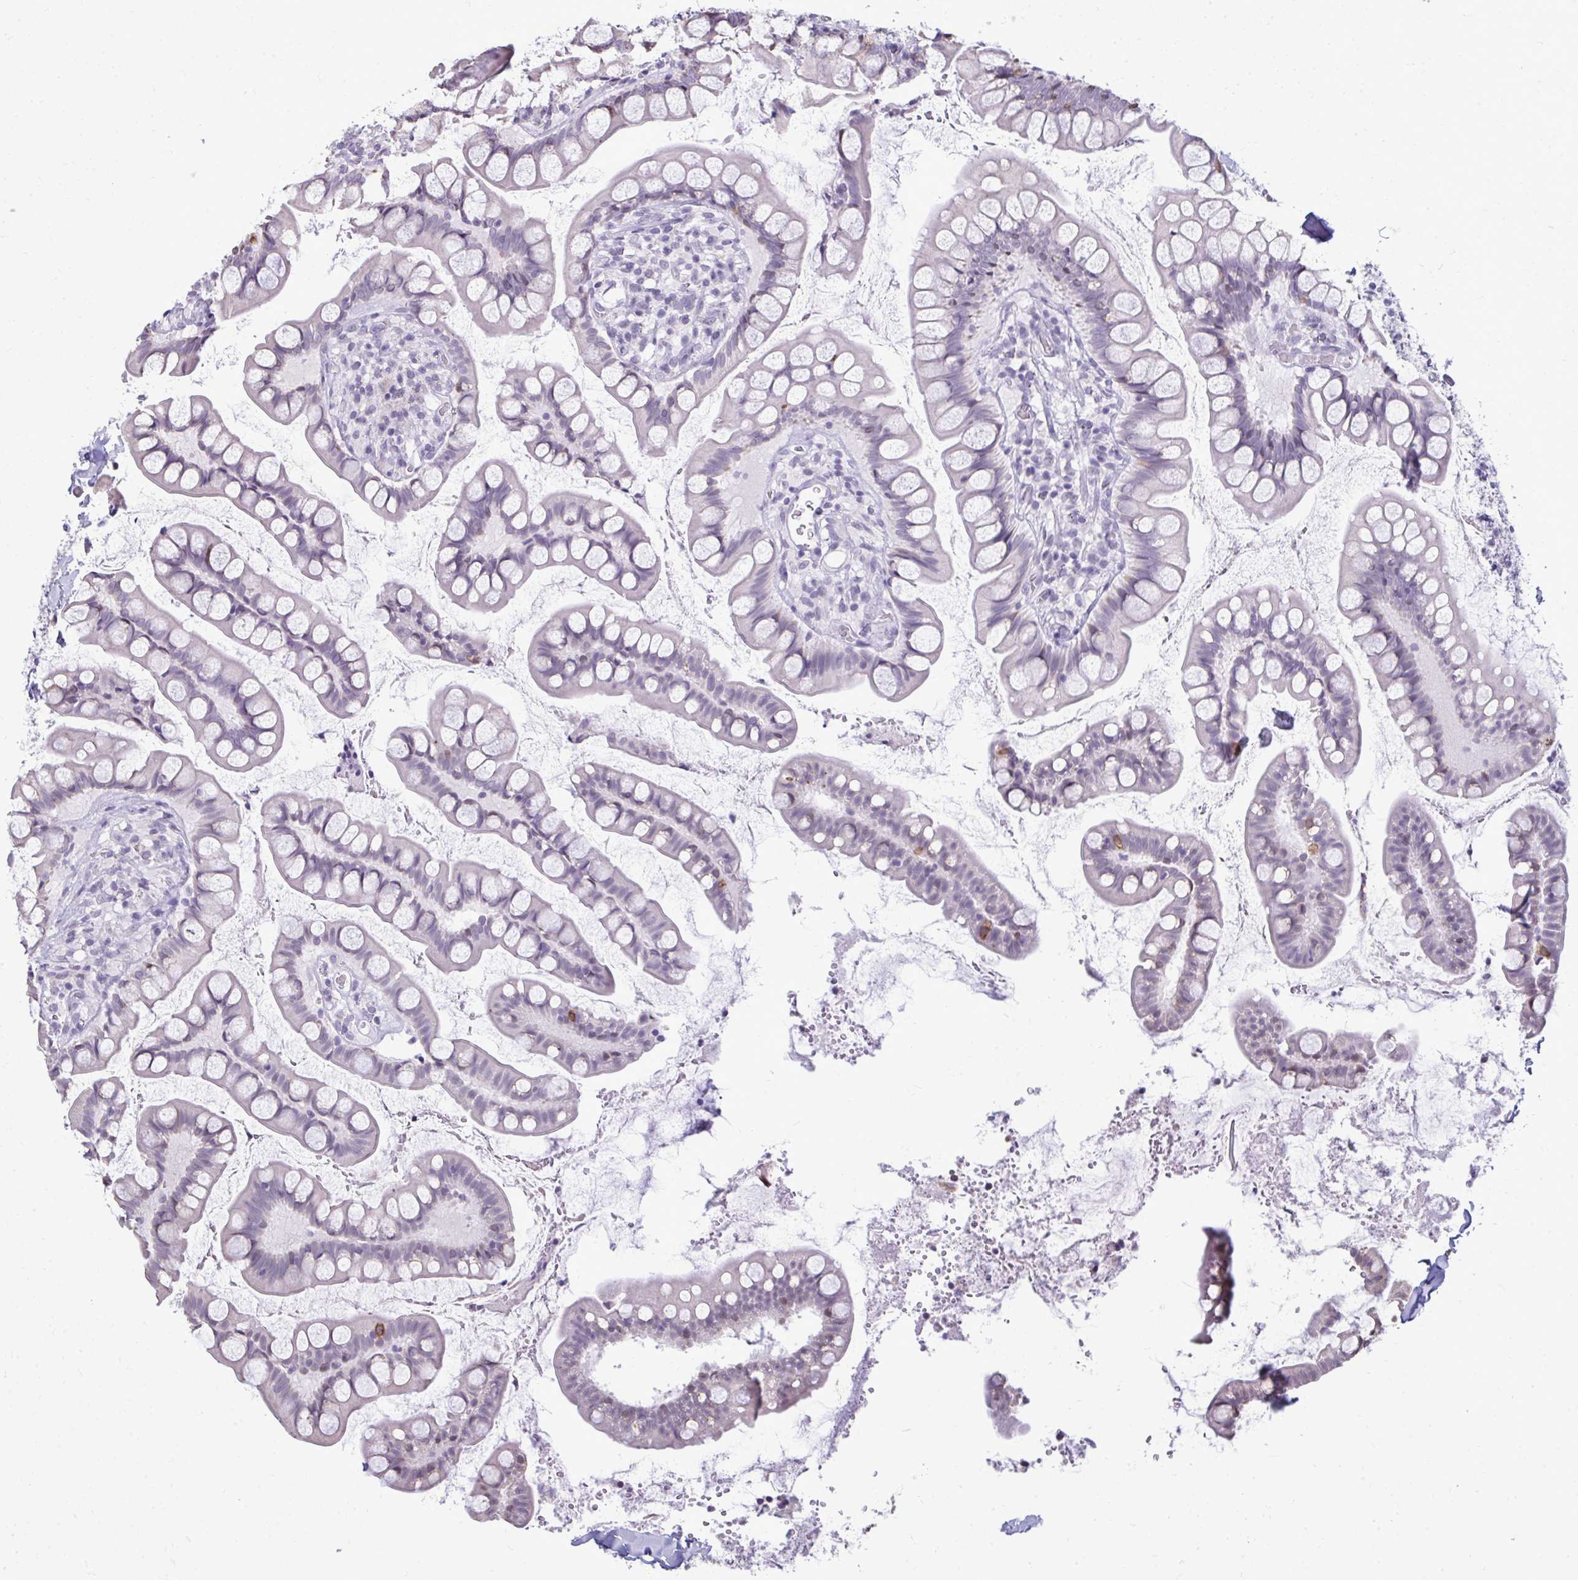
{"staining": {"intensity": "negative", "quantity": "none", "location": "none"}, "tissue": "small intestine", "cell_type": "Glandular cells", "image_type": "normal", "snomed": [{"axis": "morphology", "description": "Normal tissue, NOS"}, {"axis": "topography", "description": "Small intestine"}], "caption": "IHC histopathology image of normal small intestine: small intestine stained with DAB displays no significant protein staining in glandular cells. The staining was performed using DAB (3,3'-diaminobenzidine) to visualize the protein expression in brown, while the nuclei were stained in blue with hematoxylin (Magnification: 20x).", "gene": "NPPA", "patient": {"sex": "male", "age": 70}}